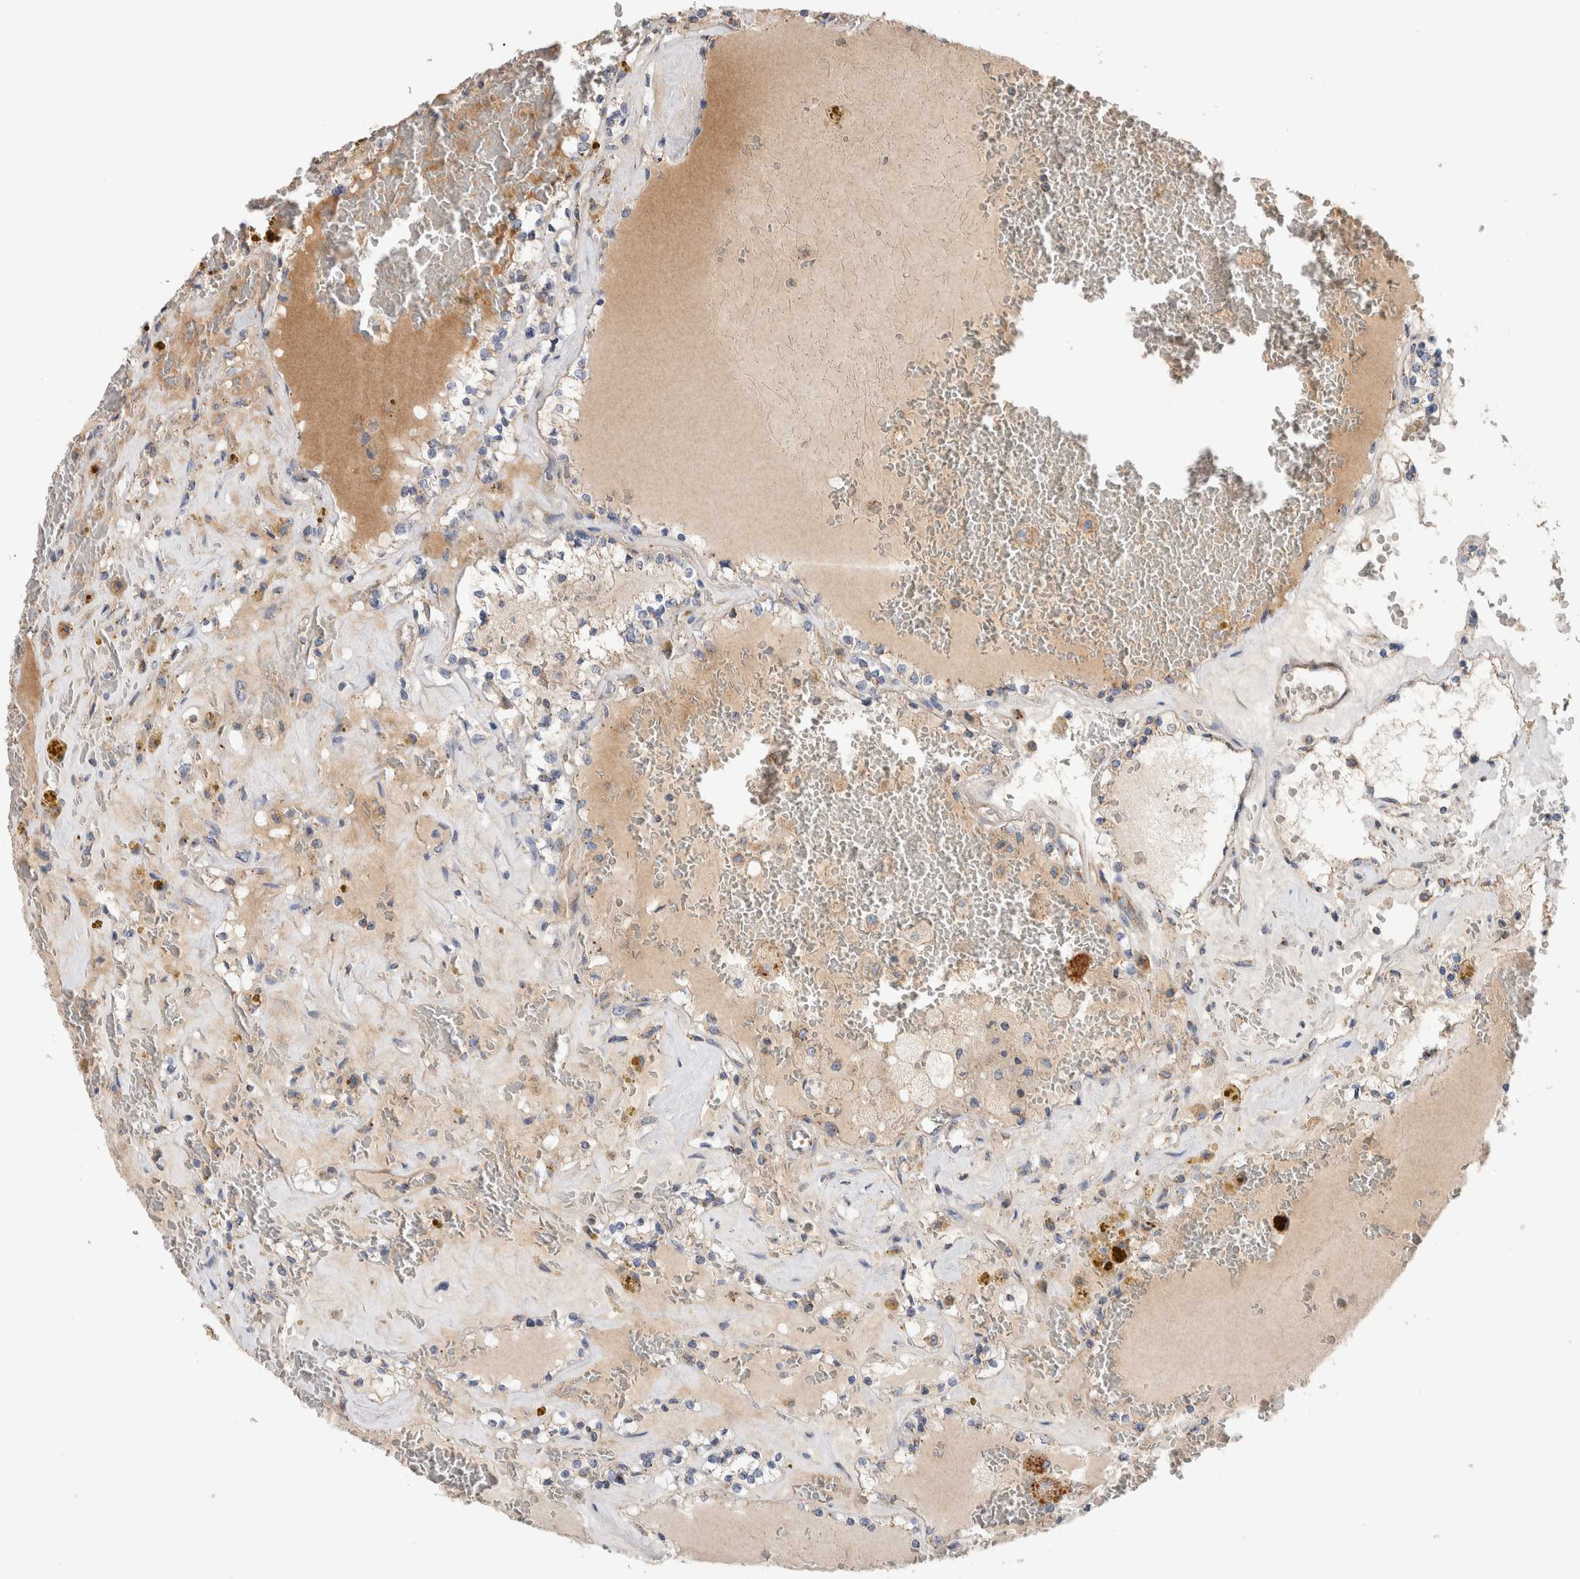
{"staining": {"intensity": "weak", "quantity": "<25%", "location": "cytoplasmic/membranous"}, "tissue": "renal cancer", "cell_type": "Tumor cells", "image_type": "cancer", "snomed": [{"axis": "morphology", "description": "Adenocarcinoma, NOS"}, {"axis": "topography", "description": "Kidney"}], "caption": "Human adenocarcinoma (renal) stained for a protein using immunohistochemistry (IHC) shows no staining in tumor cells.", "gene": "IARS2", "patient": {"sex": "female", "age": 56}}